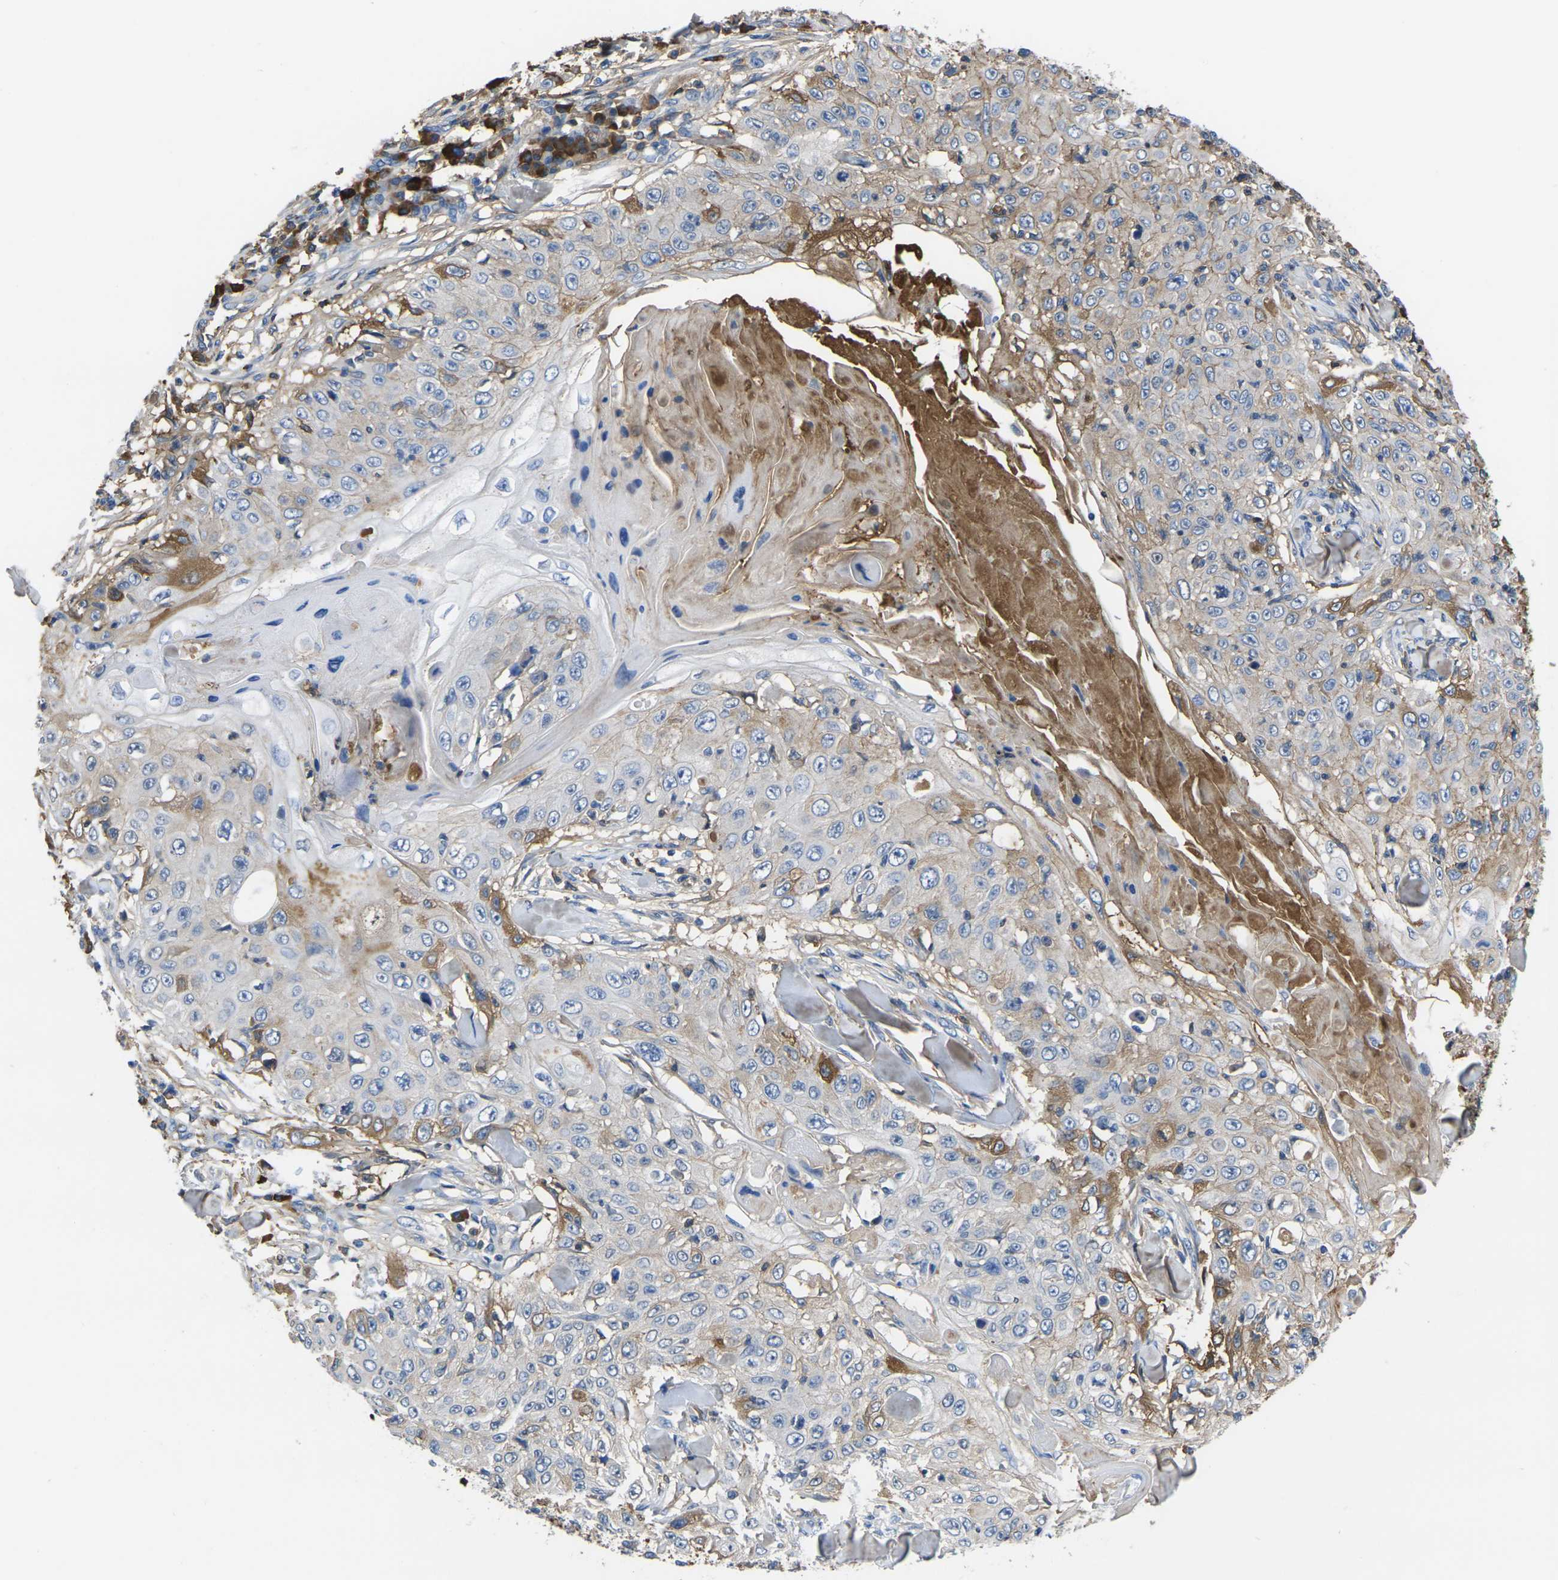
{"staining": {"intensity": "moderate", "quantity": "<25%", "location": "cytoplasmic/membranous"}, "tissue": "skin cancer", "cell_type": "Tumor cells", "image_type": "cancer", "snomed": [{"axis": "morphology", "description": "Squamous cell carcinoma, NOS"}, {"axis": "topography", "description": "Skin"}], "caption": "Skin squamous cell carcinoma stained with a brown dye reveals moderate cytoplasmic/membranous positive expression in approximately <25% of tumor cells.", "gene": "GREM2", "patient": {"sex": "male", "age": 86}}